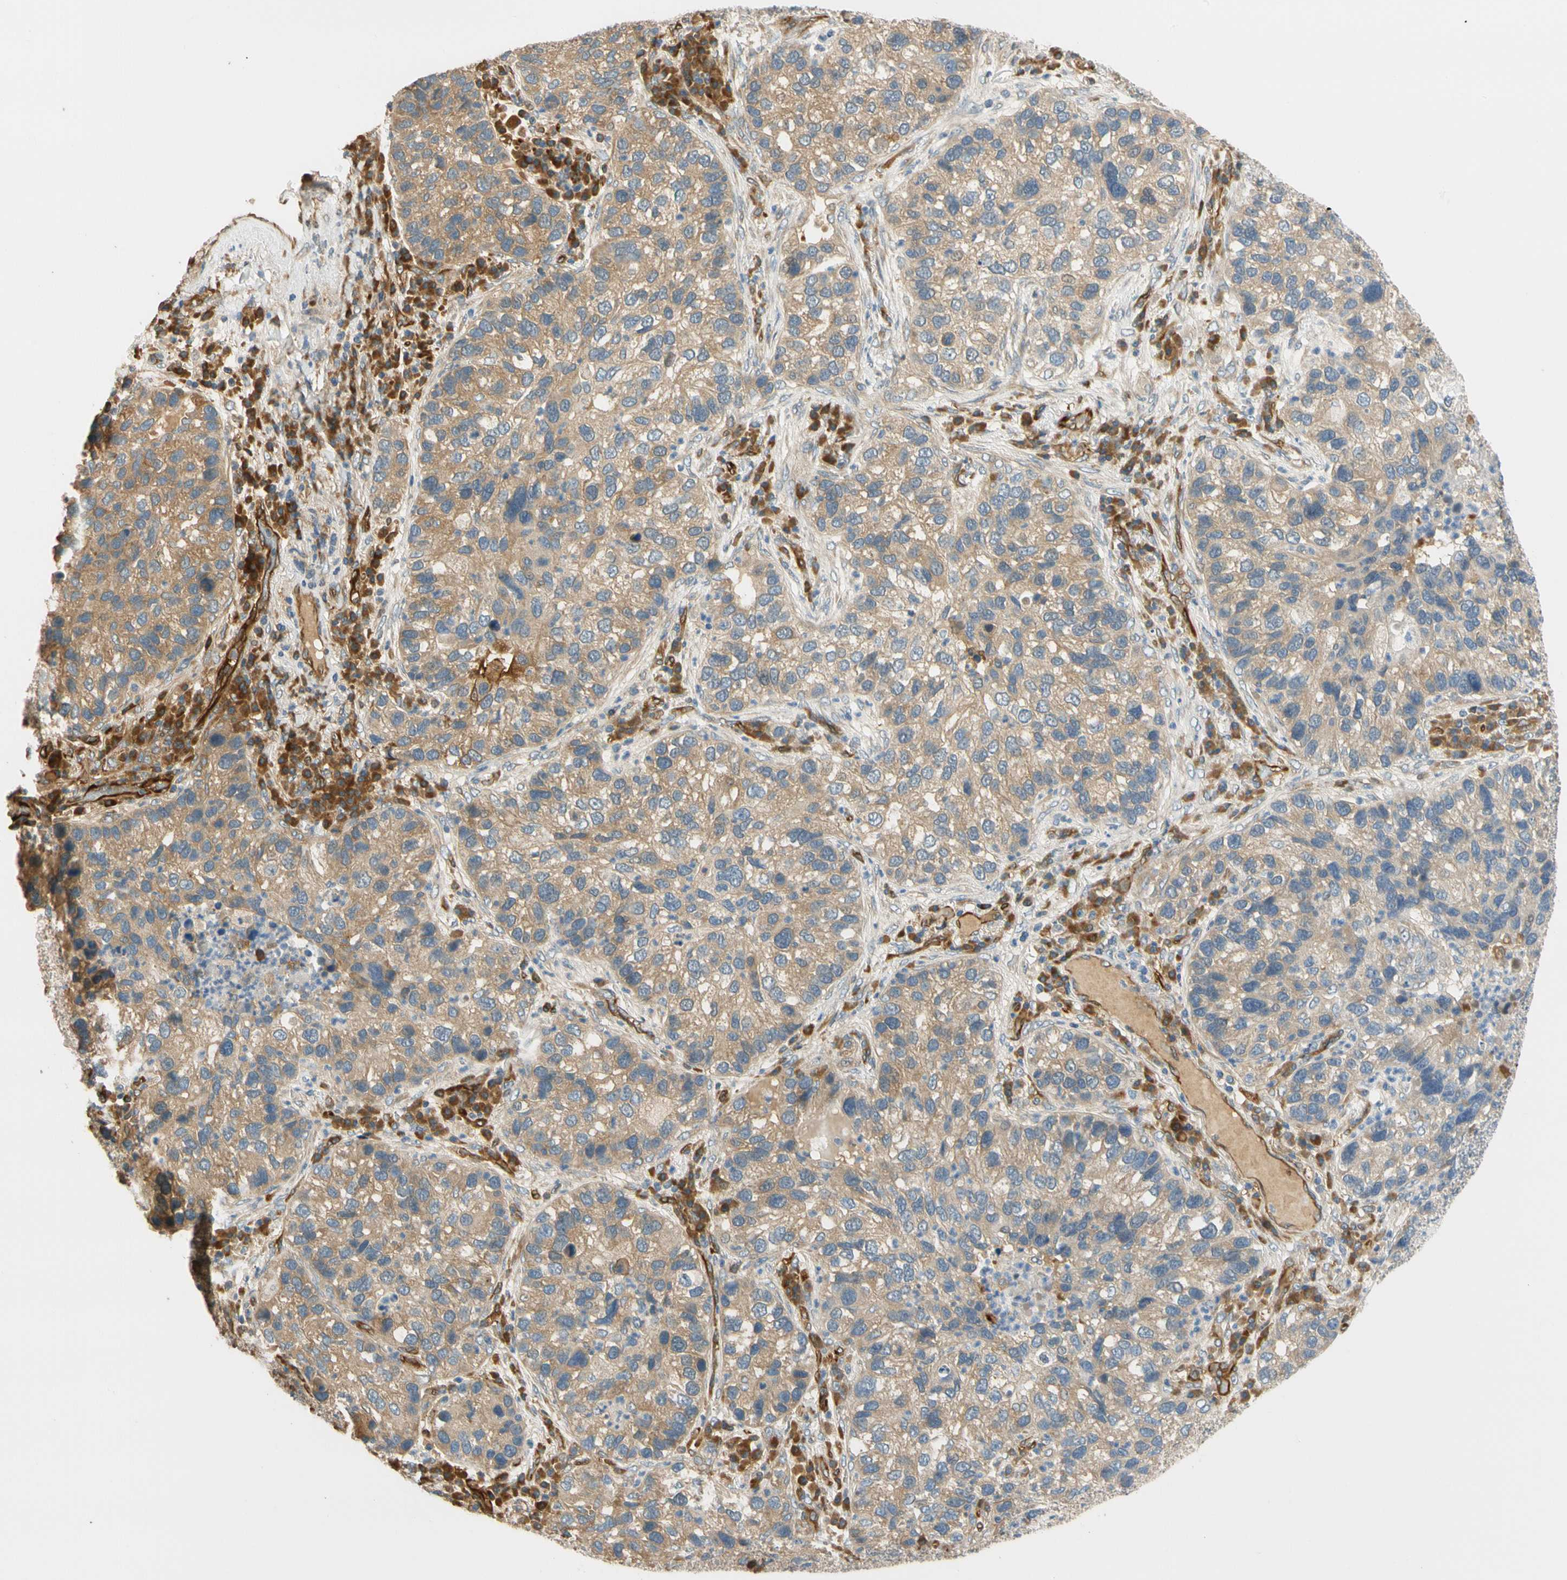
{"staining": {"intensity": "moderate", "quantity": ">75%", "location": "cytoplasmic/membranous"}, "tissue": "lung cancer", "cell_type": "Tumor cells", "image_type": "cancer", "snomed": [{"axis": "morphology", "description": "Normal tissue, NOS"}, {"axis": "morphology", "description": "Adenocarcinoma, NOS"}, {"axis": "topography", "description": "Bronchus"}, {"axis": "topography", "description": "Lung"}], "caption": "A brown stain shows moderate cytoplasmic/membranous expression of a protein in human lung cancer tumor cells. Nuclei are stained in blue.", "gene": "PARP14", "patient": {"sex": "male", "age": 54}}